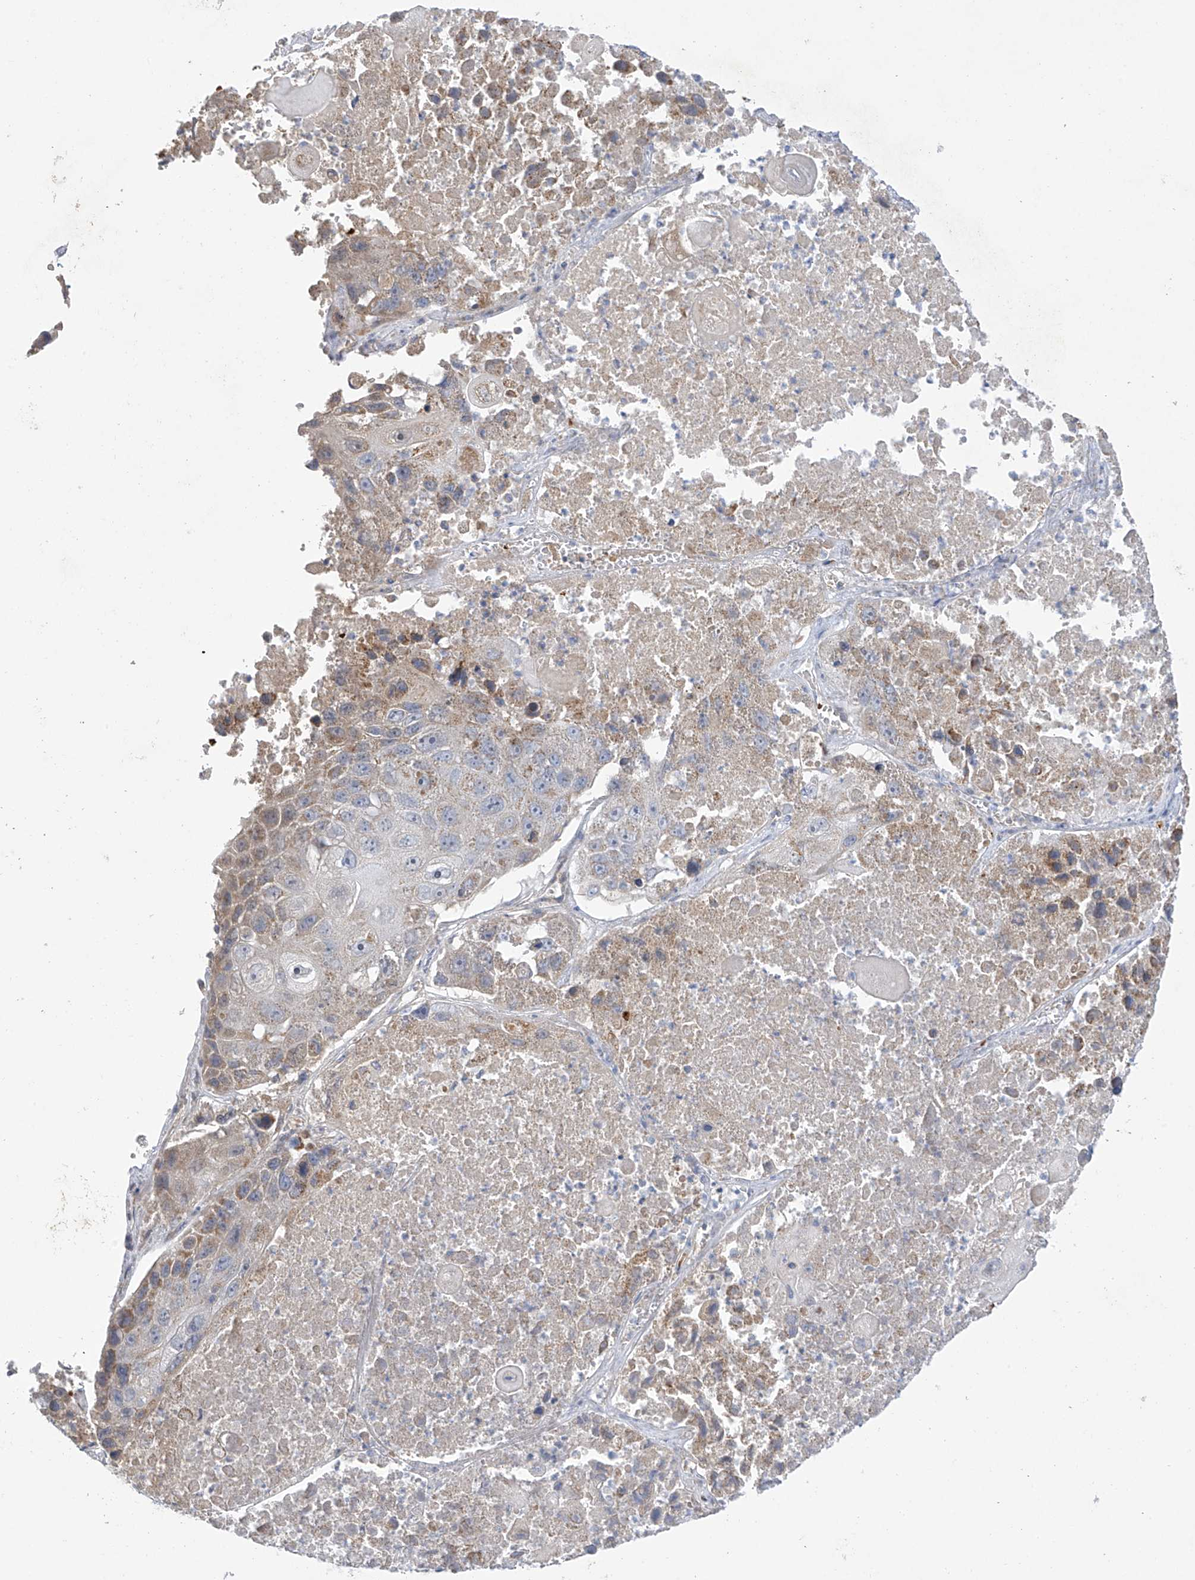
{"staining": {"intensity": "moderate", "quantity": "<25%", "location": "cytoplasmic/membranous"}, "tissue": "lung cancer", "cell_type": "Tumor cells", "image_type": "cancer", "snomed": [{"axis": "morphology", "description": "Squamous cell carcinoma, NOS"}, {"axis": "topography", "description": "Lung"}], "caption": "IHC photomicrograph of human squamous cell carcinoma (lung) stained for a protein (brown), which displays low levels of moderate cytoplasmic/membranous positivity in about <25% of tumor cells.", "gene": "METTL18", "patient": {"sex": "male", "age": 61}}